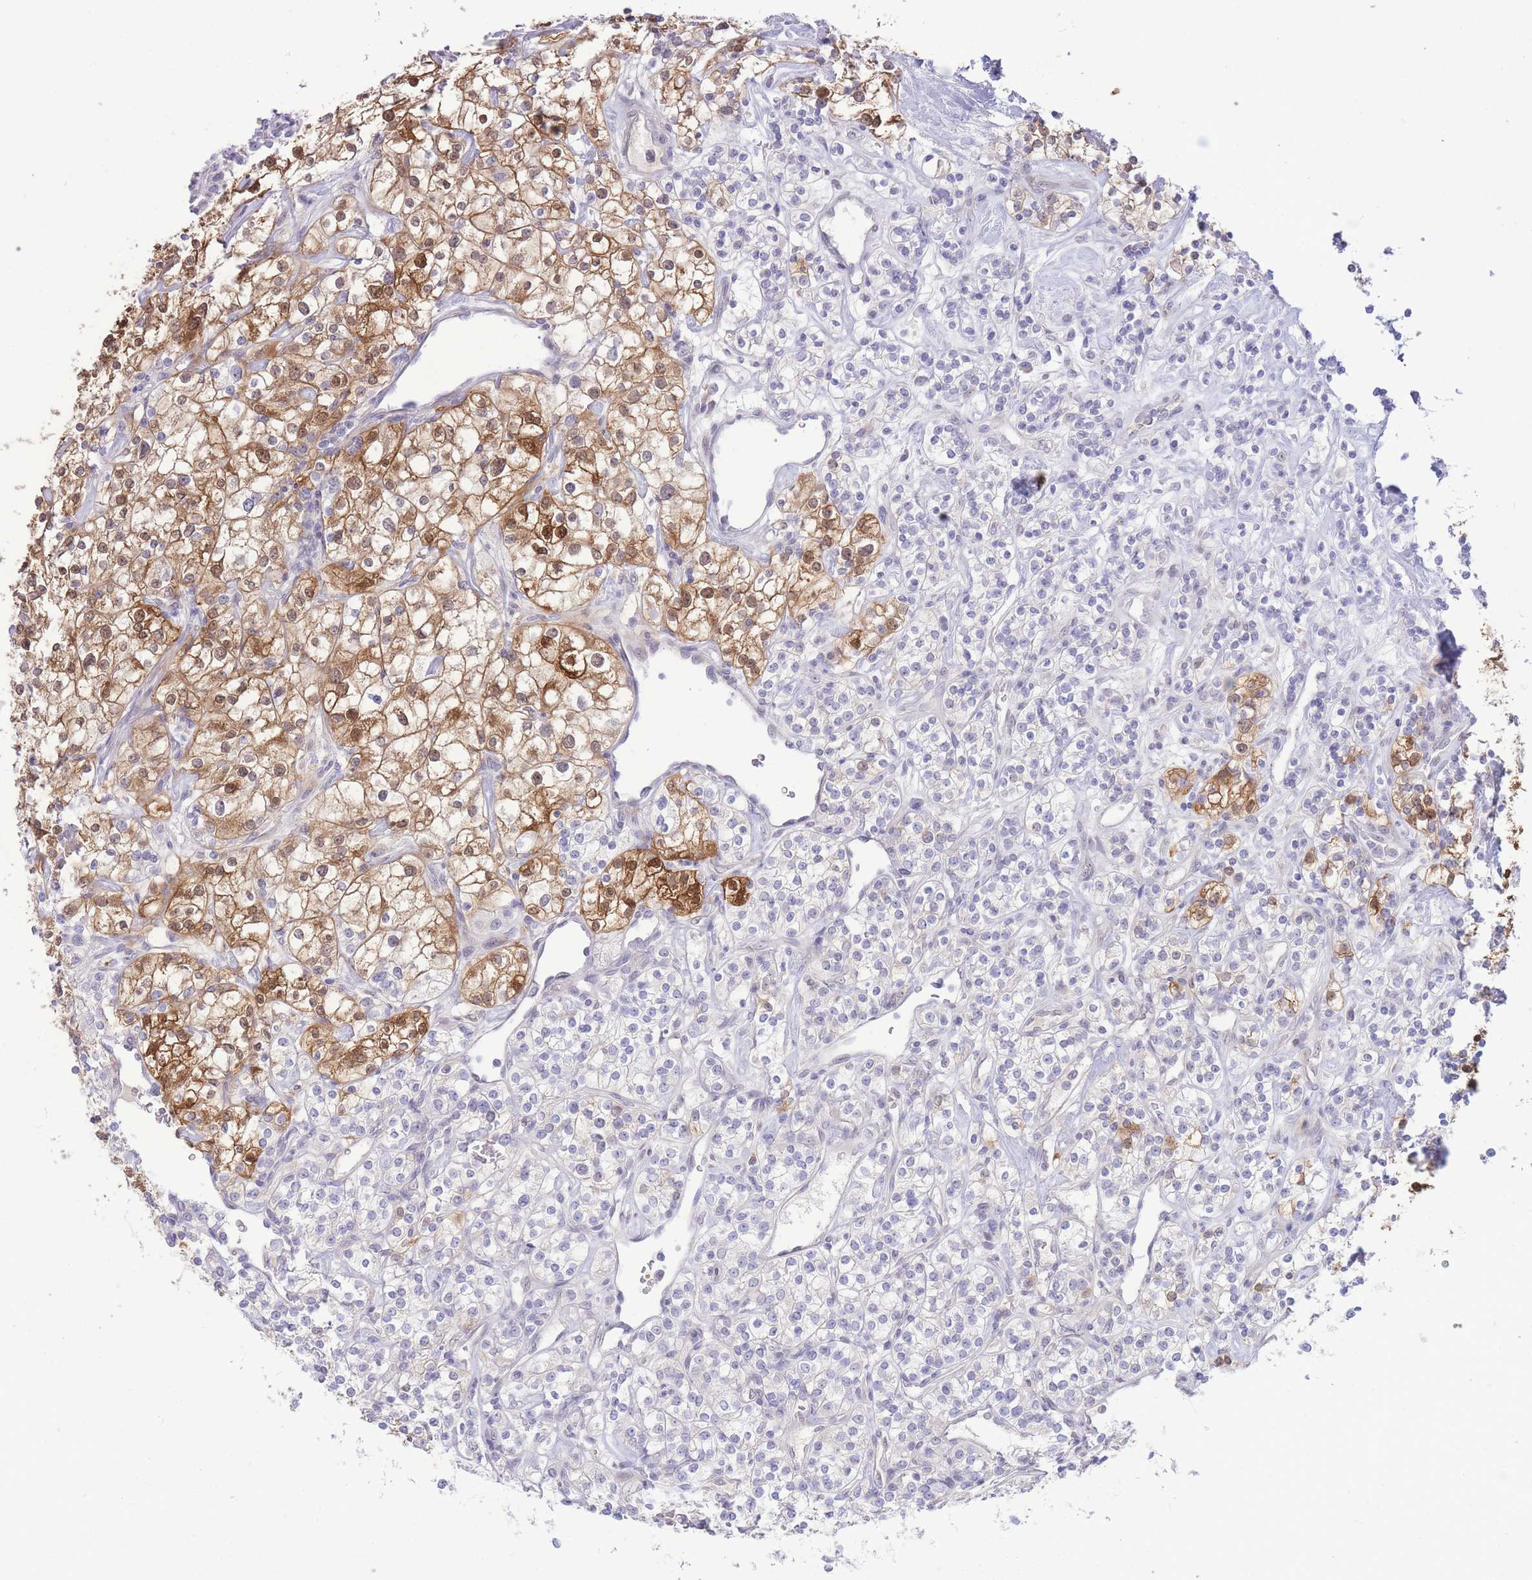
{"staining": {"intensity": "strong", "quantity": "25%-75%", "location": "cytoplasmic/membranous,nuclear"}, "tissue": "renal cancer", "cell_type": "Tumor cells", "image_type": "cancer", "snomed": [{"axis": "morphology", "description": "Adenocarcinoma, NOS"}, {"axis": "topography", "description": "Kidney"}], "caption": "Immunohistochemical staining of renal cancer shows strong cytoplasmic/membranous and nuclear protein positivity in about 25%-75% of tumor cells.", "gene": "FBXO46", "patient": {"sex": "male", "age": 77}}